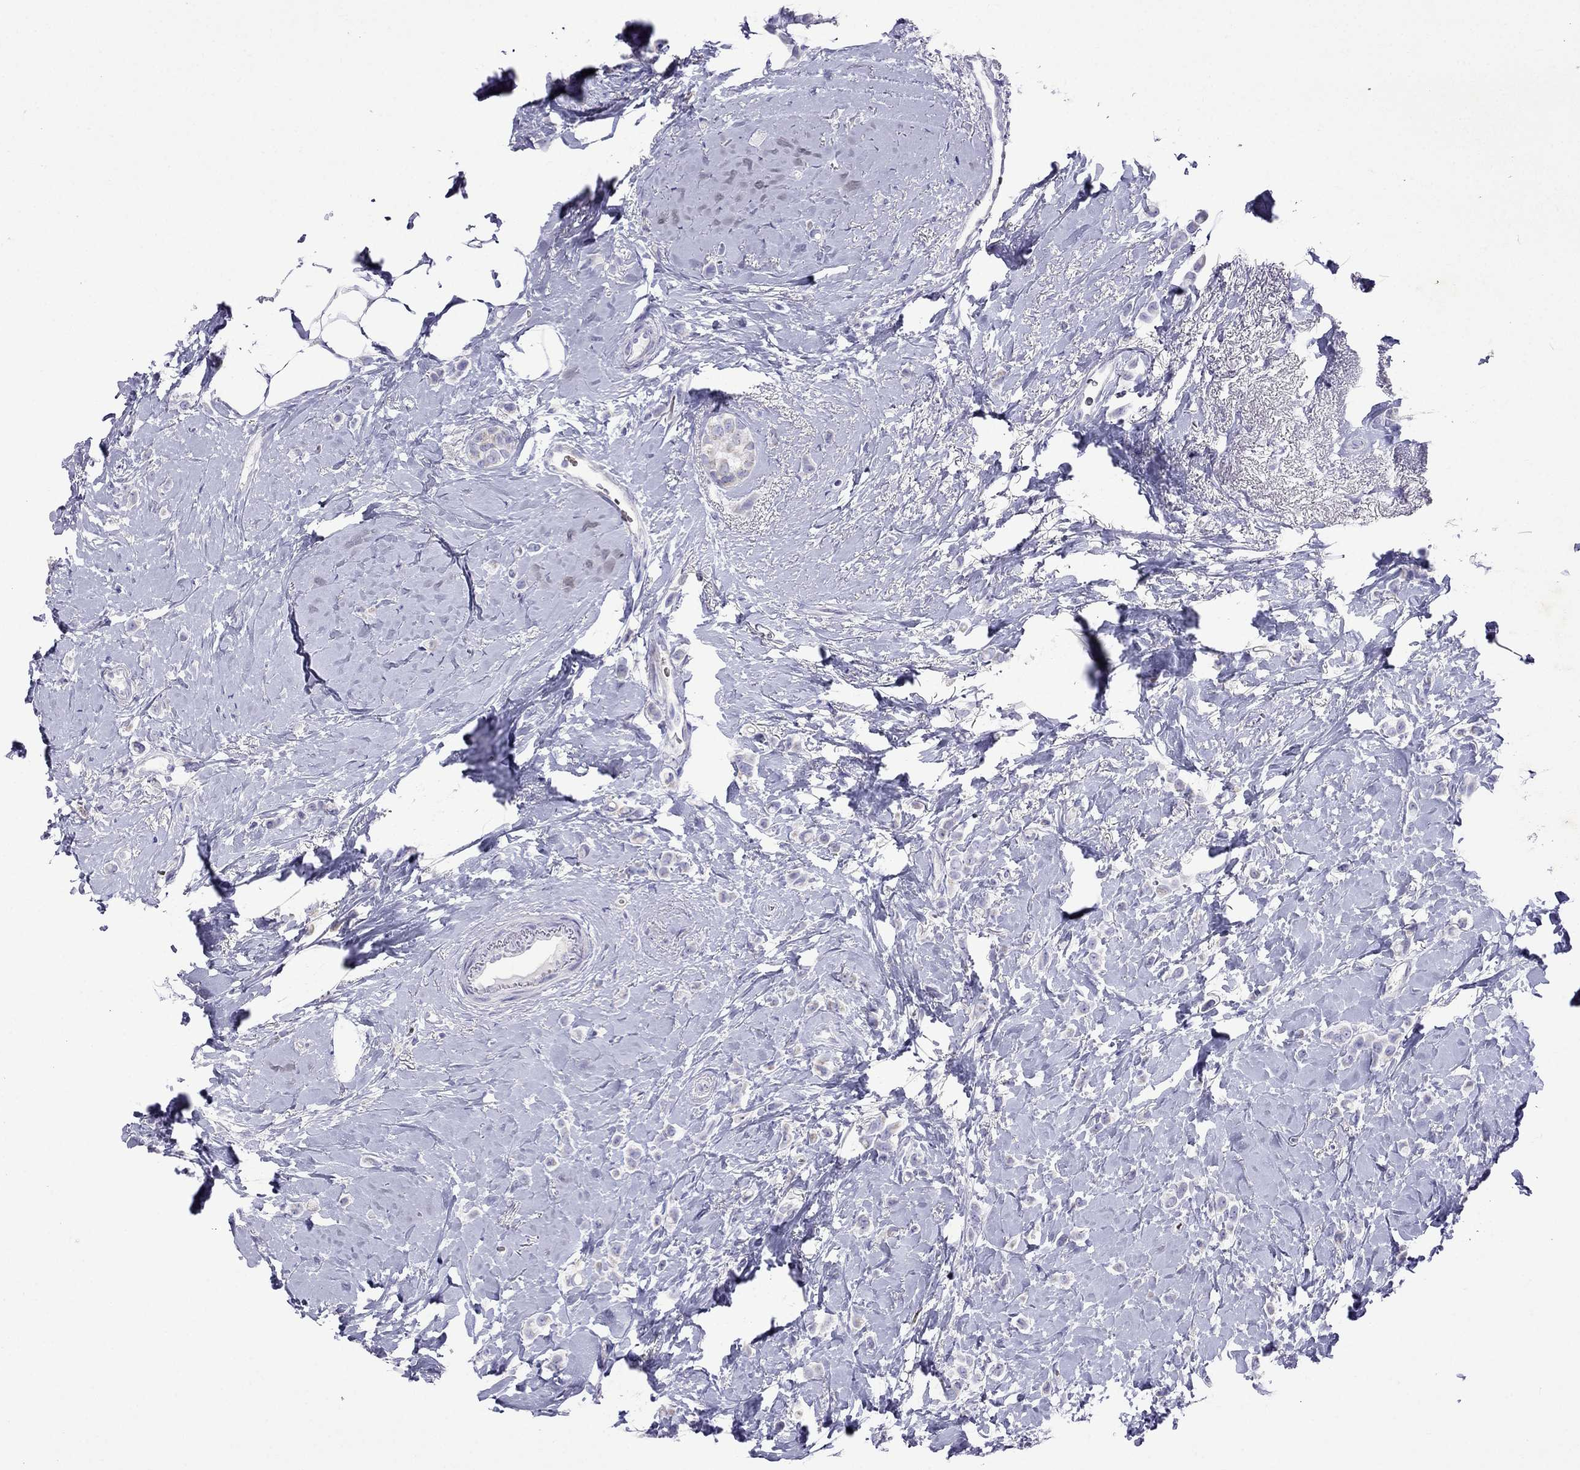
{"staining": {"intensity": "negative", "quantity": "none", "location": "none"}, "tissue": "breast cancer", "cell_type": "Tumor cells", "image_type": "cancer", "snomed": [{"axis": "morphology", "description": "Lobular carcinoma"}, {"axis": "topography", "description": "Breast"}], "caption": "Breast lobular carcinoma was stained to show a protein in brown. There is no significant positivity in tumor cells.", "gene": "TDRD1", "patient": {"sex": "female", "age": 66}}